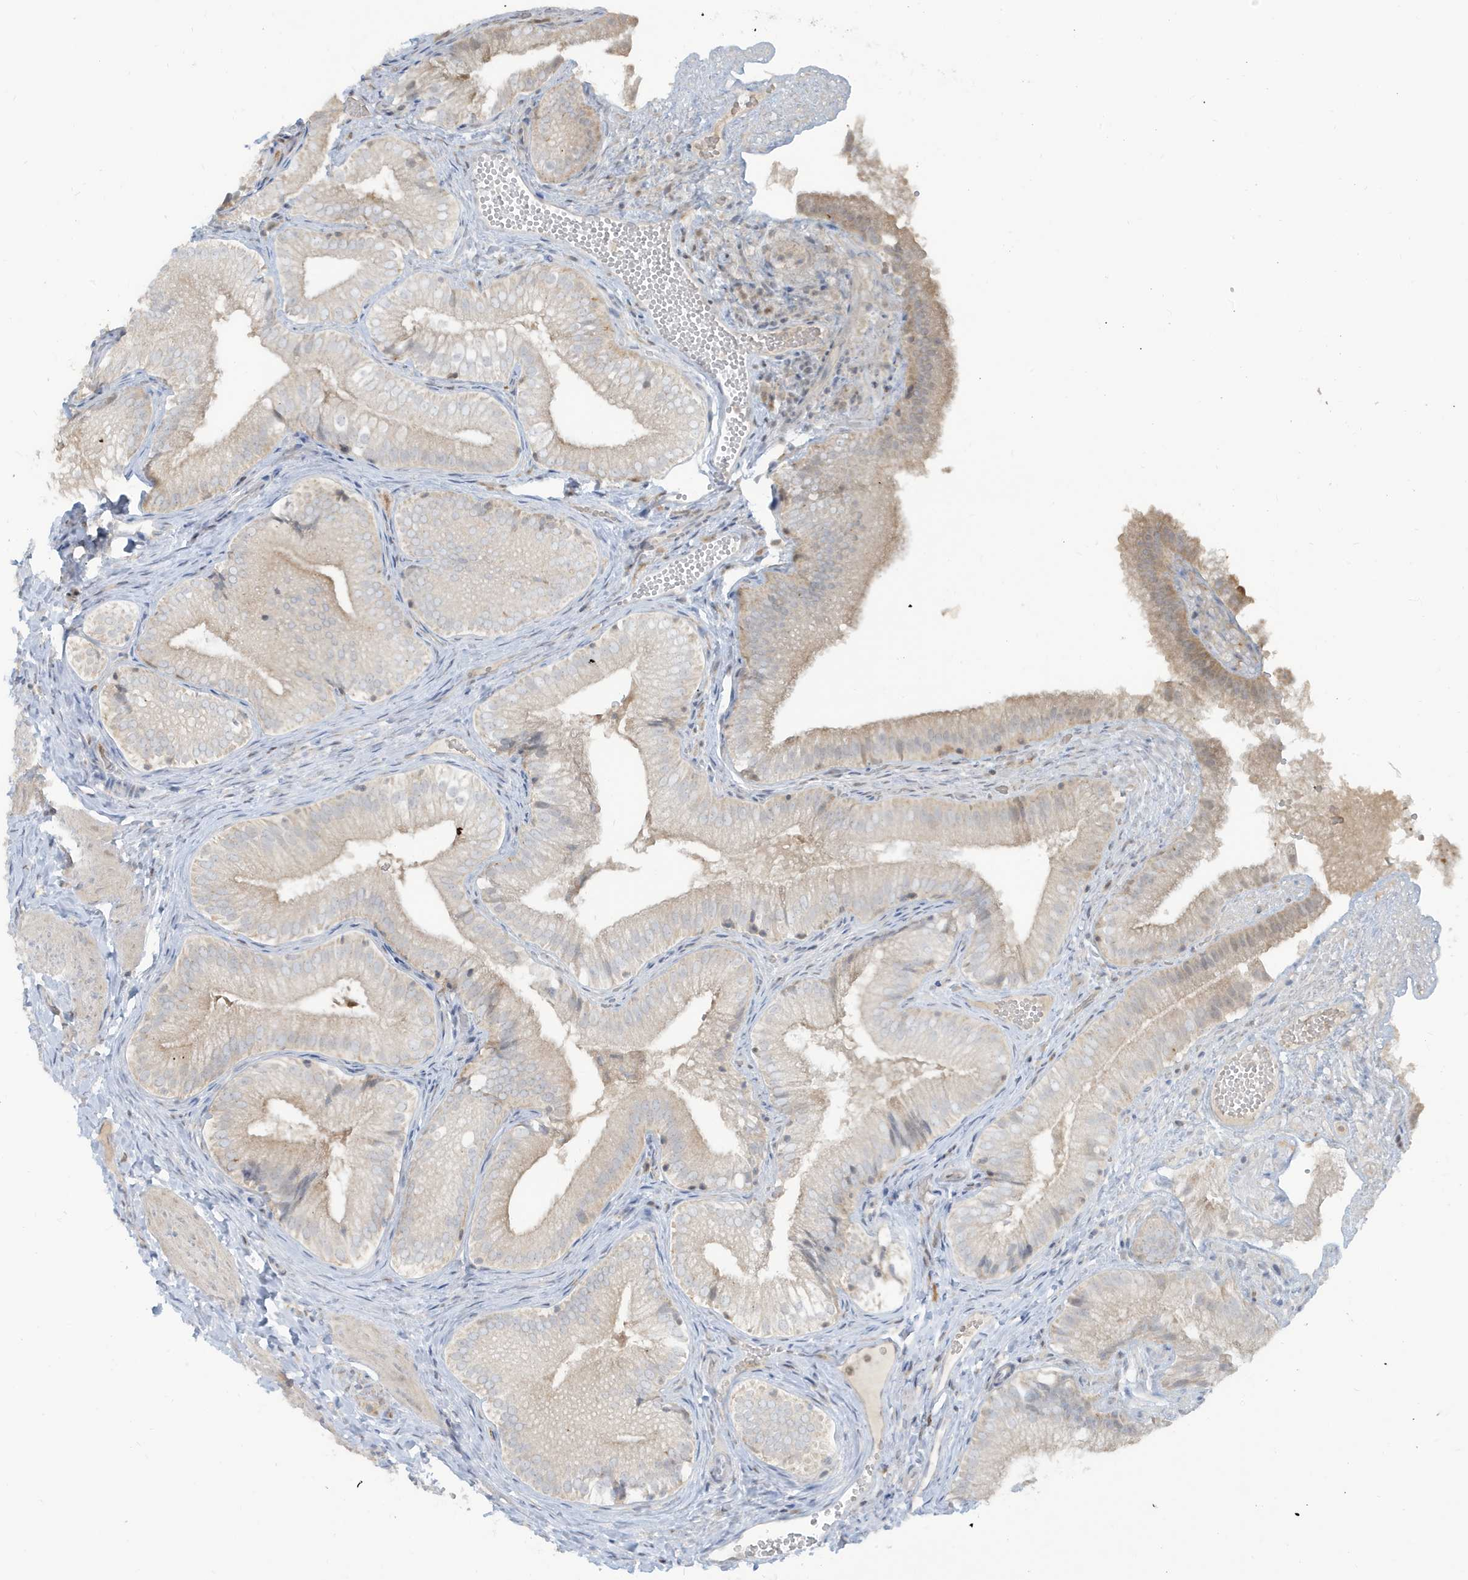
{"staining": {"intensity": "weak", "quantity": "25%-75%", "location": "cytoplasmic/membranous"}, "tissue": "gallbladder", "cell_type": "Glandular cells", "image_type": "normal", "snomed": [{"axis": "morphology", "description": "Normal tissue, NOS"}, {"axis": "topography", "description": "Gallbladder"}], "caption": "IHC histopathology image of normal human gallbladder stained for a protein (brown), which demonstrates low levels of weak cytoplasmic/membranous positivity in about 25%-75% of glandular cells.", "gene": "PRRT3", "patient": {"sex": "female", "age": 30}}